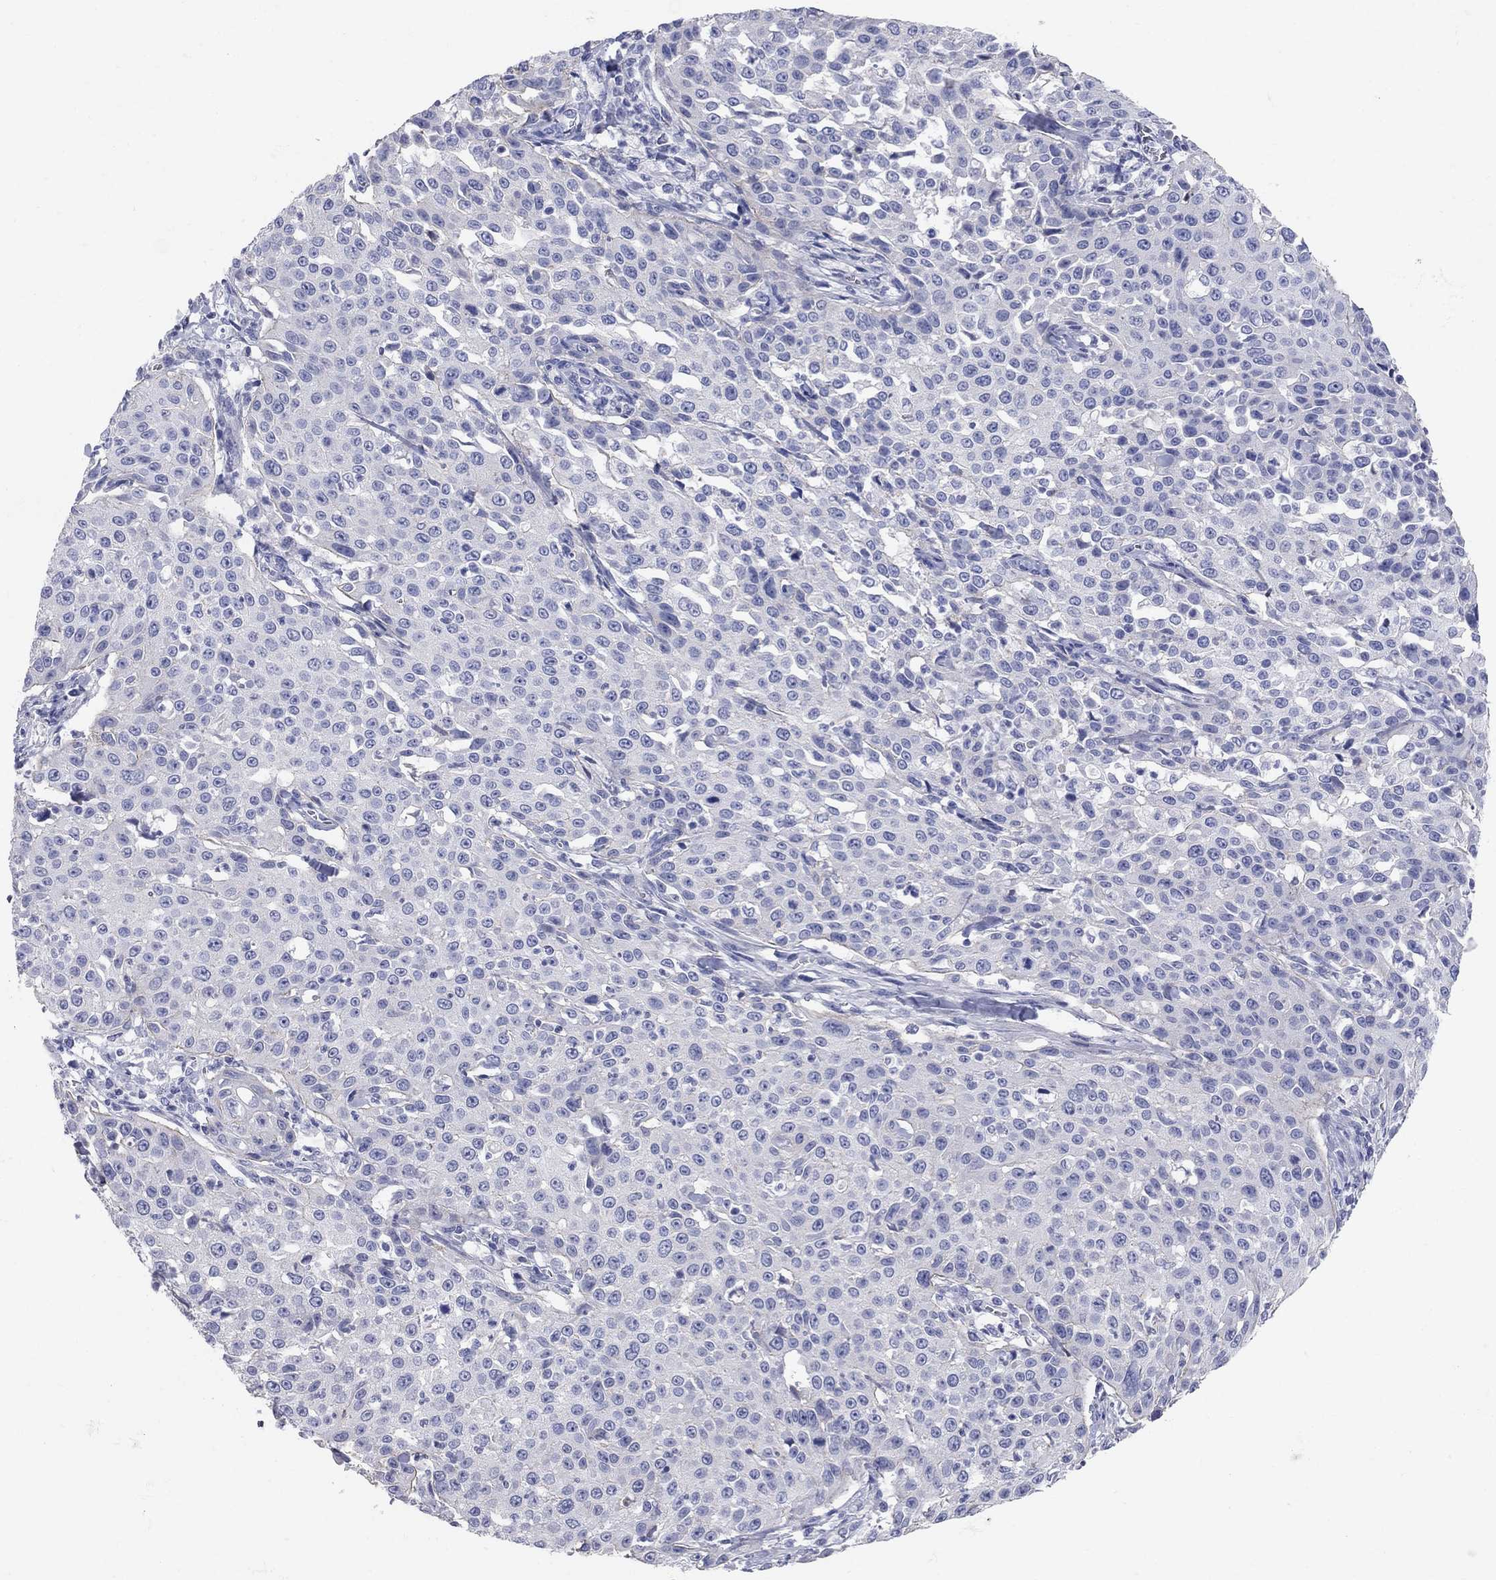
{"staining": {"intensity": "negative", "quantity": "none", "location": "none"}, "tissue": "cervical cancer", "cell_type": "Tumor cells", "image_type": "cancer", "snomed": [{"axis": "morphology", "description": "Squamous cell carcinoma, NOS"}, {"axis": "topography", "description": "Cervix"}], "caption": "This micrograph is of squamous cell carcinoma (cervical) stained with IHC to label a protein in brown with the nuclei are counter-stained blue. There is no staining in tumor cells. (Brightfield microscopy of DAB (3,3'-diaminobenzidine) immunohistochemistry at high magnification).", "gene": "AOX1", "patient": {"sex": "female", "age": 26}}